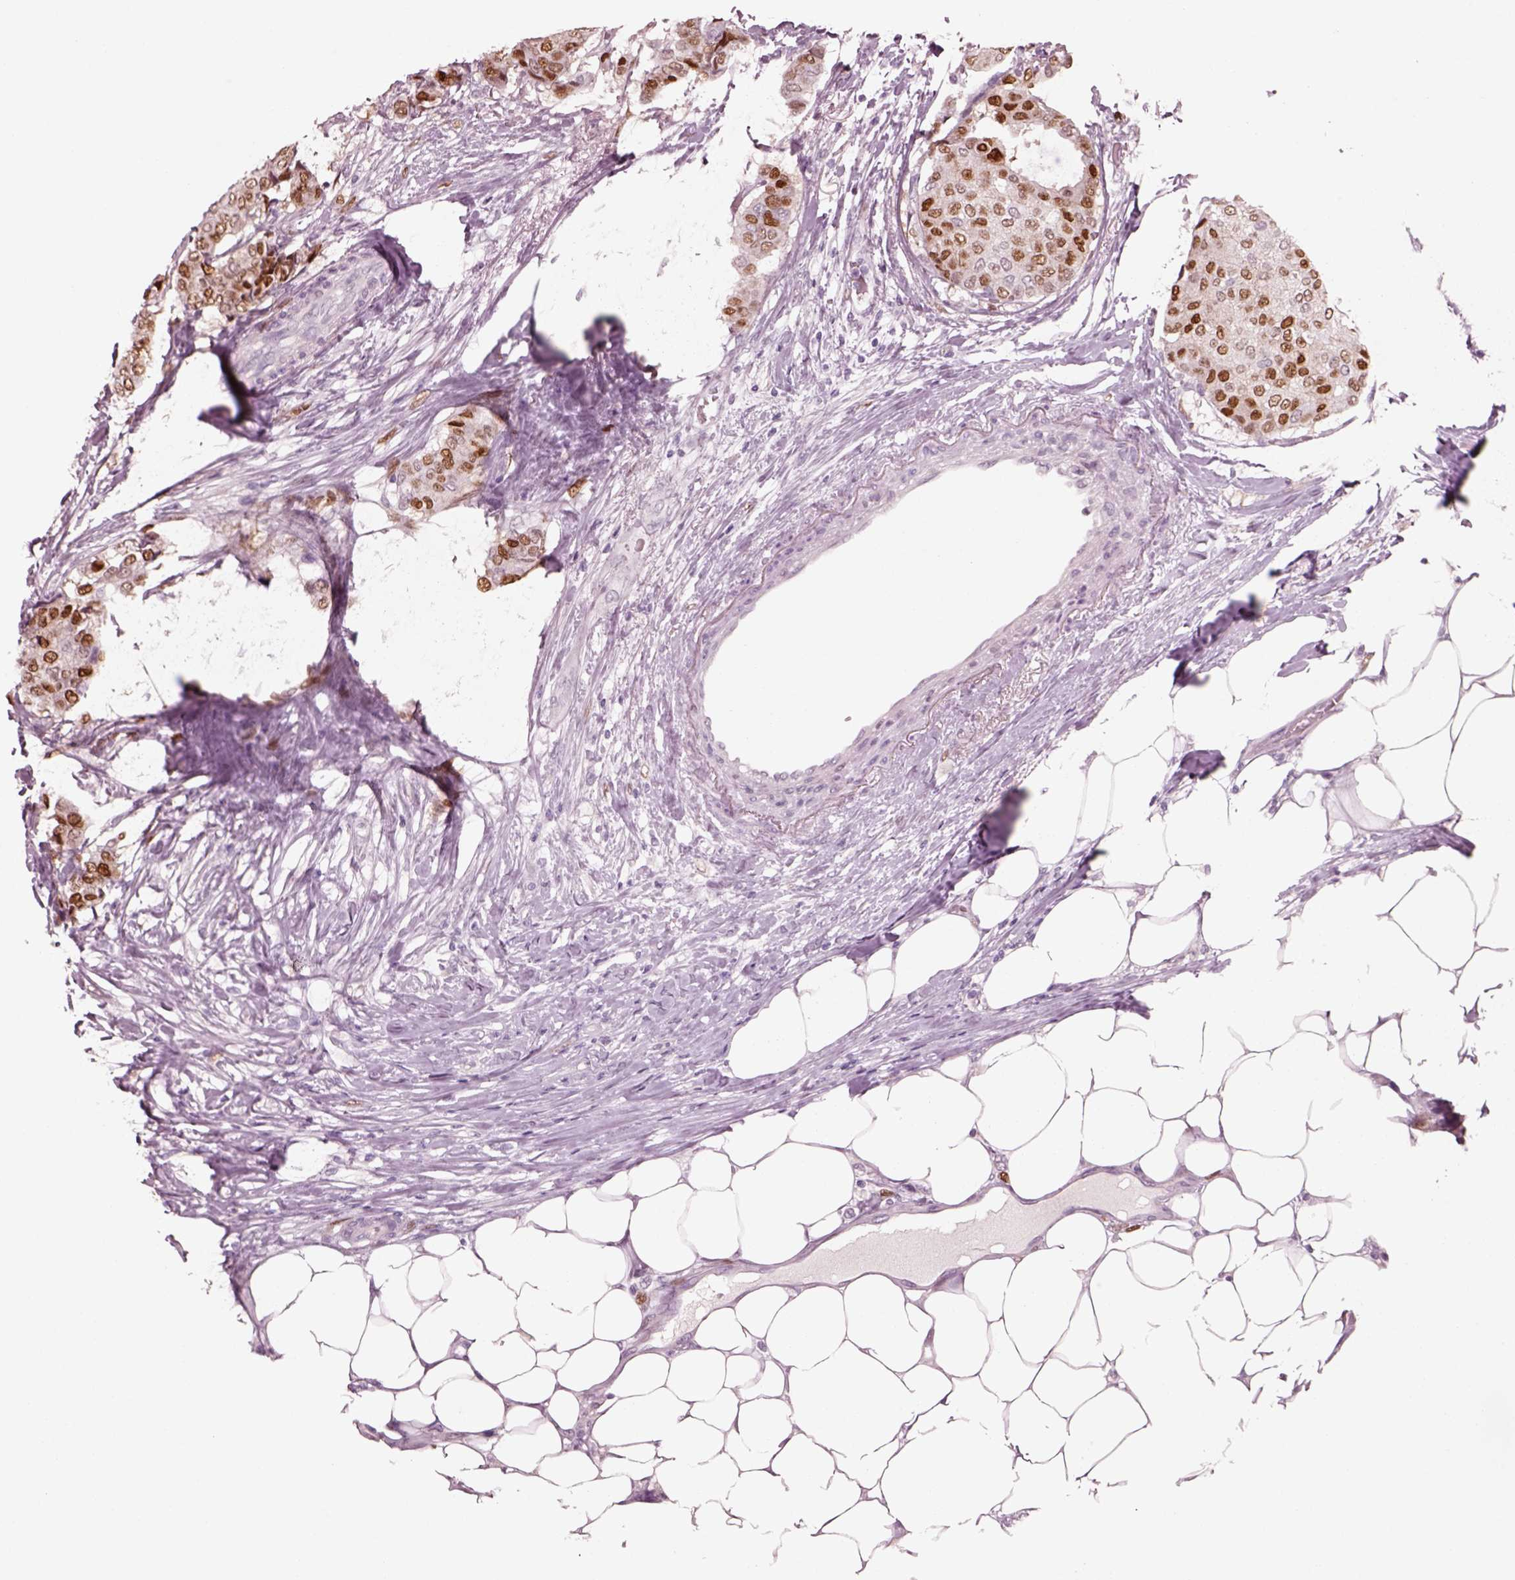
{"staining": {"intensity": "moderate", "quantity": ">75%", "location": "nuclear"}, "tissue": "breast cancer", "cell_type": "Tumor cells", "image_type": "cancer", "snomed": [{"axis": "morphology", "description": "Duct carcinoma"}, {"axis": "topography", "description": "Breast"}], "caption": "Tumor cells demonstrate medium levels of moderate nuclear expression in about >75% of cells in breast cancer. (brown staining indicates protein expression, while blue staining denotes nuclei).", "gene": "SOX9", "patient": {"sex": "female", "age": 75}}